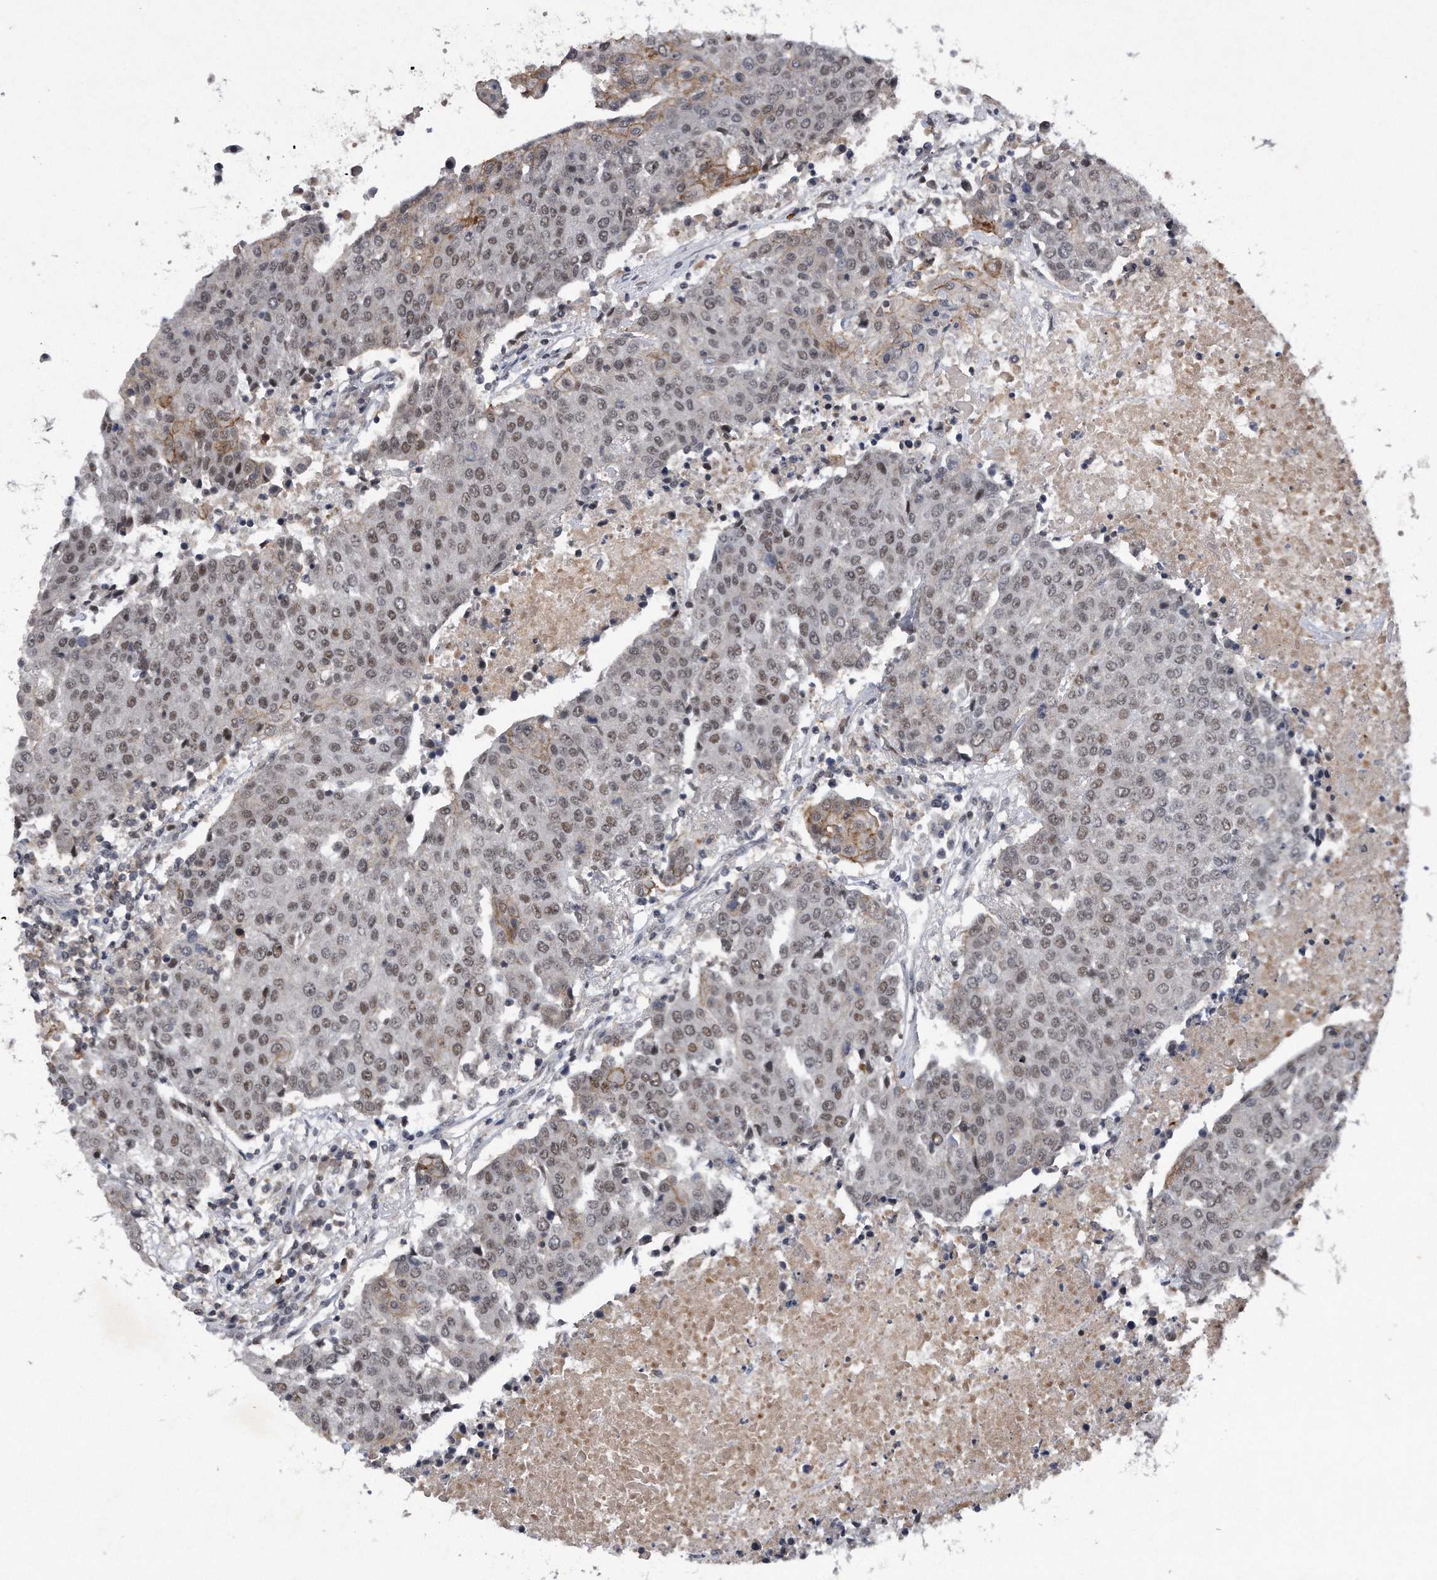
{"staining": {"intensity": "moderate", "quantity": "<25%", "location": "nuclear"}, "tissue": "urothelial cancer", "cell_type": "Tumor cells", "image_type": "cancer", "snomed": [{"axis": "morphology", "description": "Urothelial carcinoma, High grade"}, {"axis": "topography", "description": "Urinary bladder"}], "caption": "Immunohistochemical staining of high-grade urothelial carcinoma shows moderate nuclear protein expression in approximately <25% of tumor cells.", "gene": "VIRMA", "patient": {"sex": "female", "age": 85}}